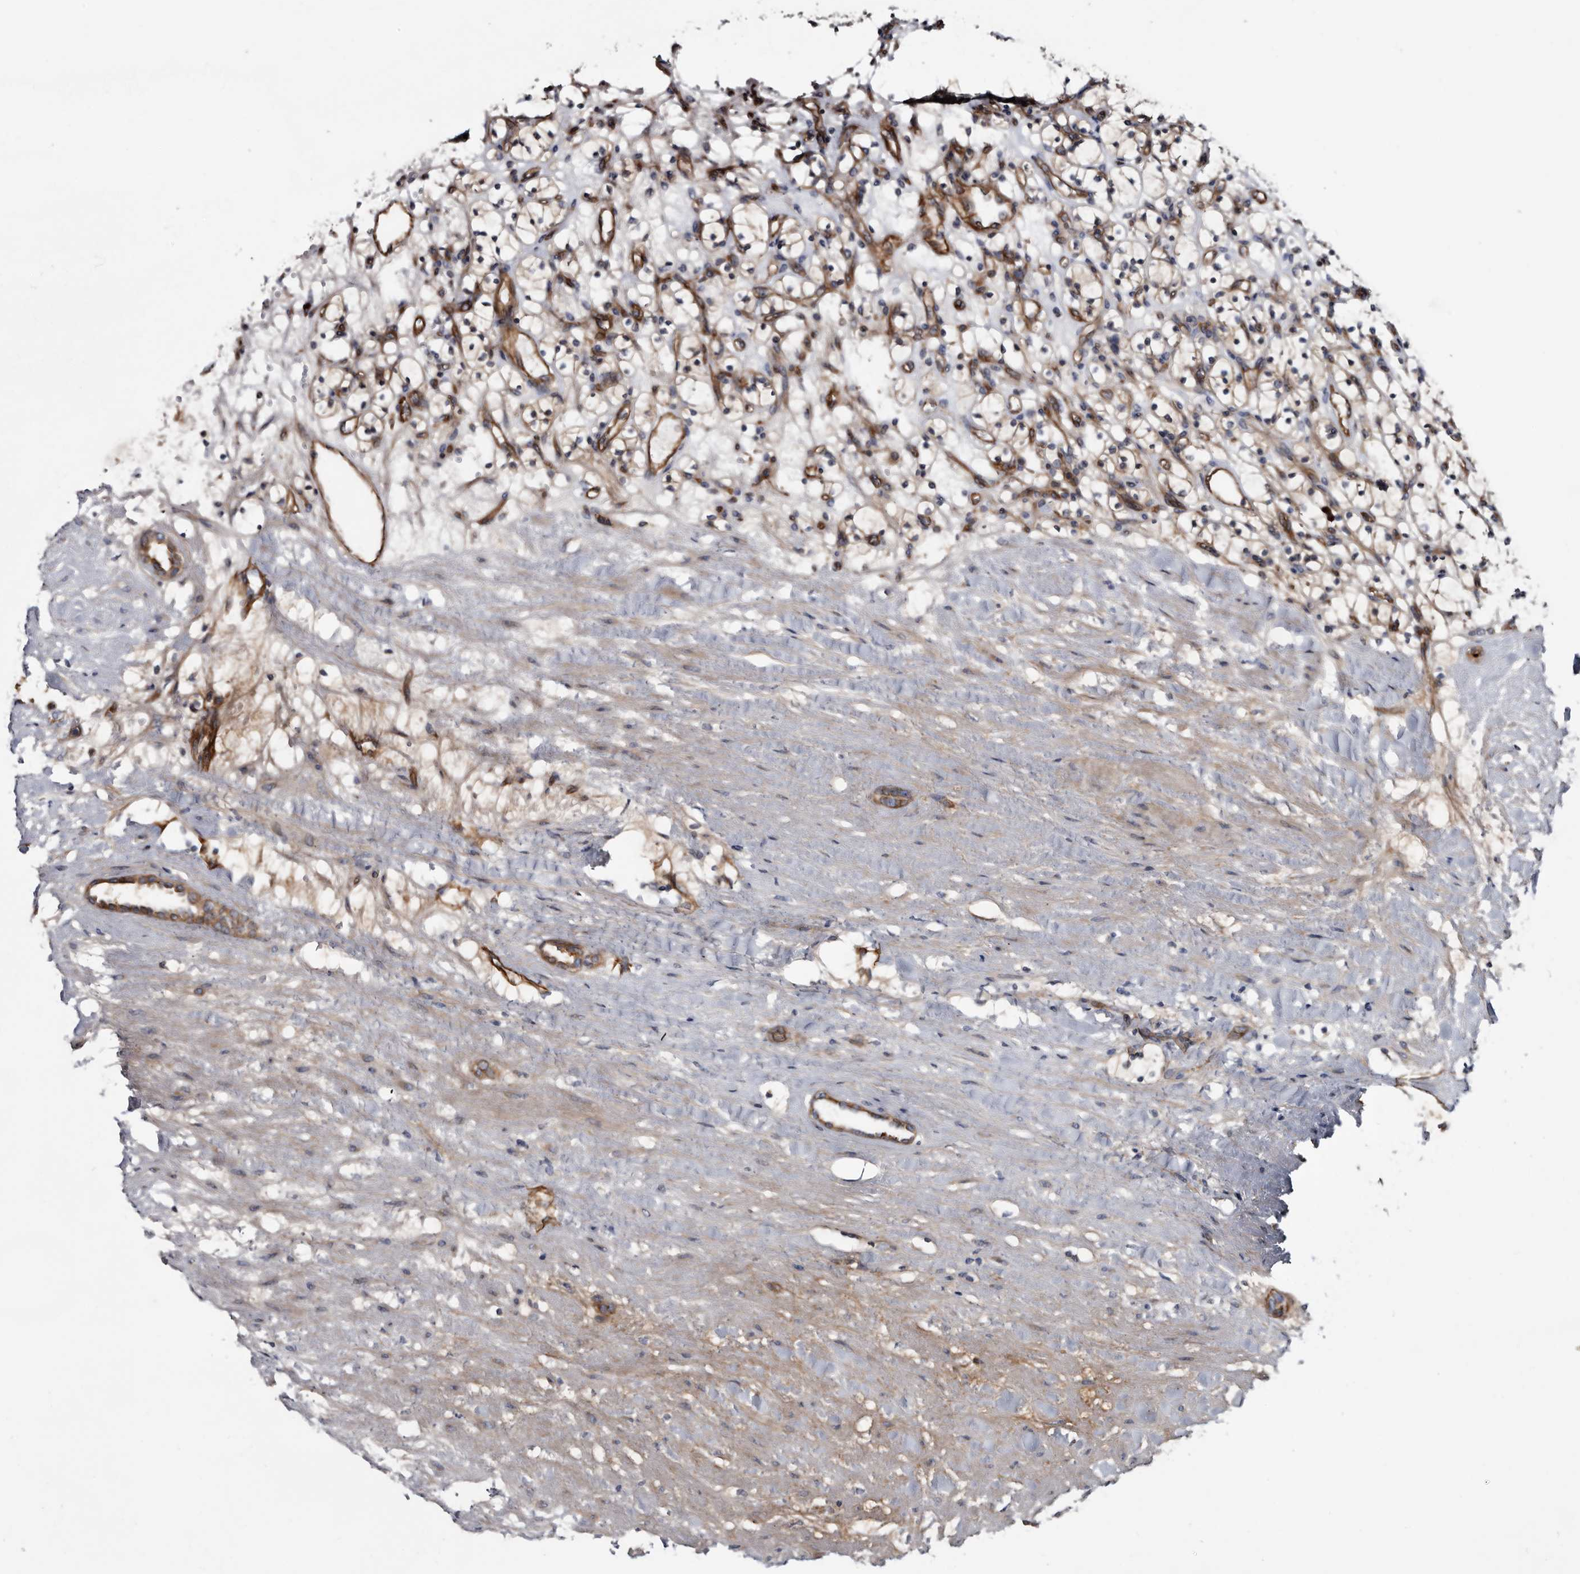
{"staining": {"intensity": "weak", "quantity": ">75%", "location": "cytoplasmic/membranous"}, "tissue": "renal cancer", "cell_type": "Tumor cells", "image_type": "cancer", "snomed": [{"axis": "morphology", "description": "Adenocarcinoma, NOS"}, {"axis": "topography", "description": "Kidney"}], "caption": "Human renal cancer stained for a protein (brown) demonstrates weak cytoplasmic/membranous positive staining in about >75% of tumor cells.", "gene": "TSPAN17", "patient": {"sex": "female", "age": 57}}